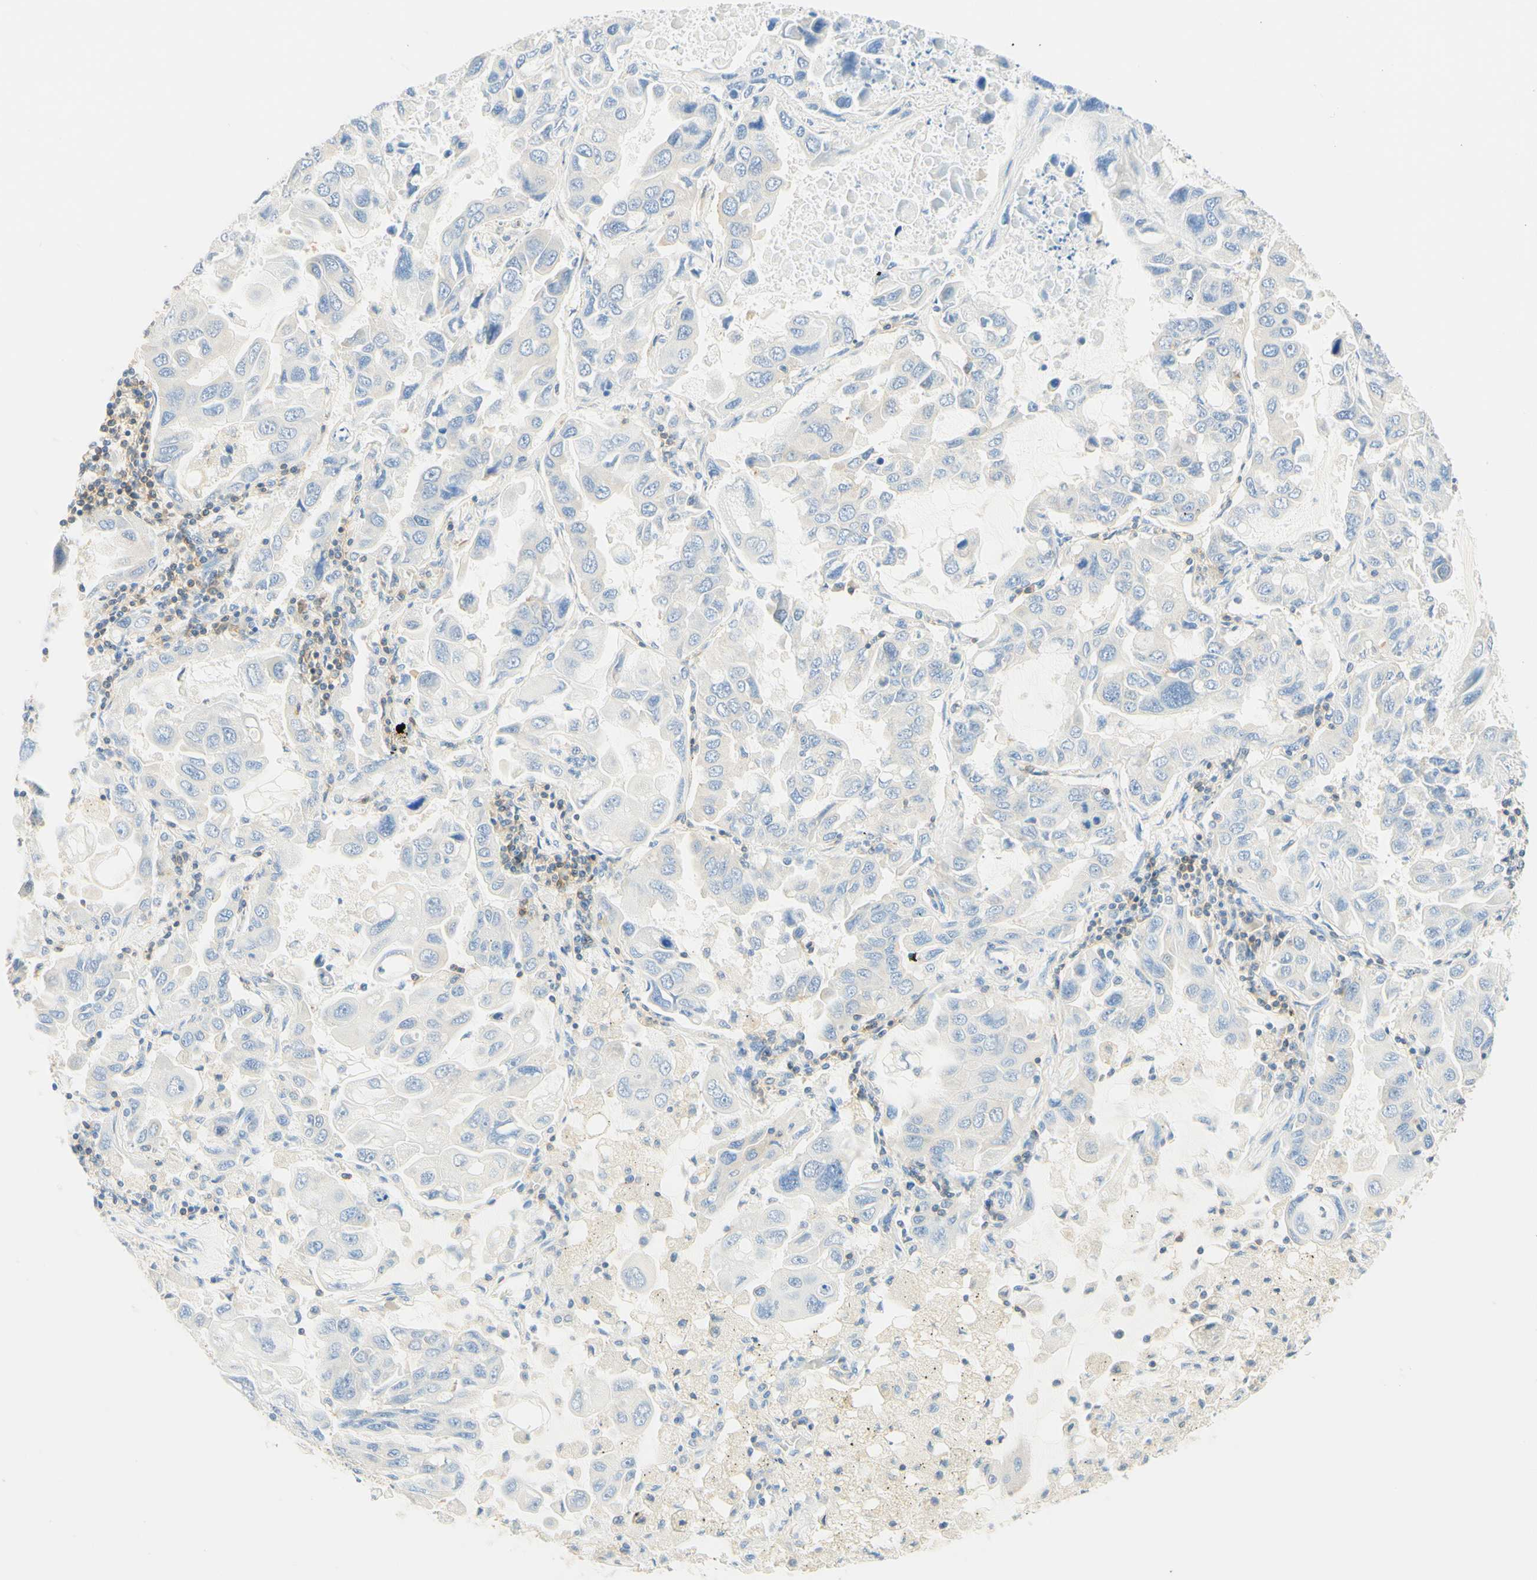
{"staining": {"intensity": "negative", "quantity": "none", "location": "none"}, "tissue": "lung cancer", "cell_type": "Tumor cells", "image_type": "cancer", "snomed": [{"axis": "morphology", "description": "Adenocarcinoma, NOS"}, {"axis": "topography", "description": "Lung"}], "caption": "This is an immunohistochemistry (IHC) micrograph of lung cancer (adenocarcinoma). There is no expression in tumor cells.", "gene": "LAT", "patient": {"sex": "male", "age": 64}}